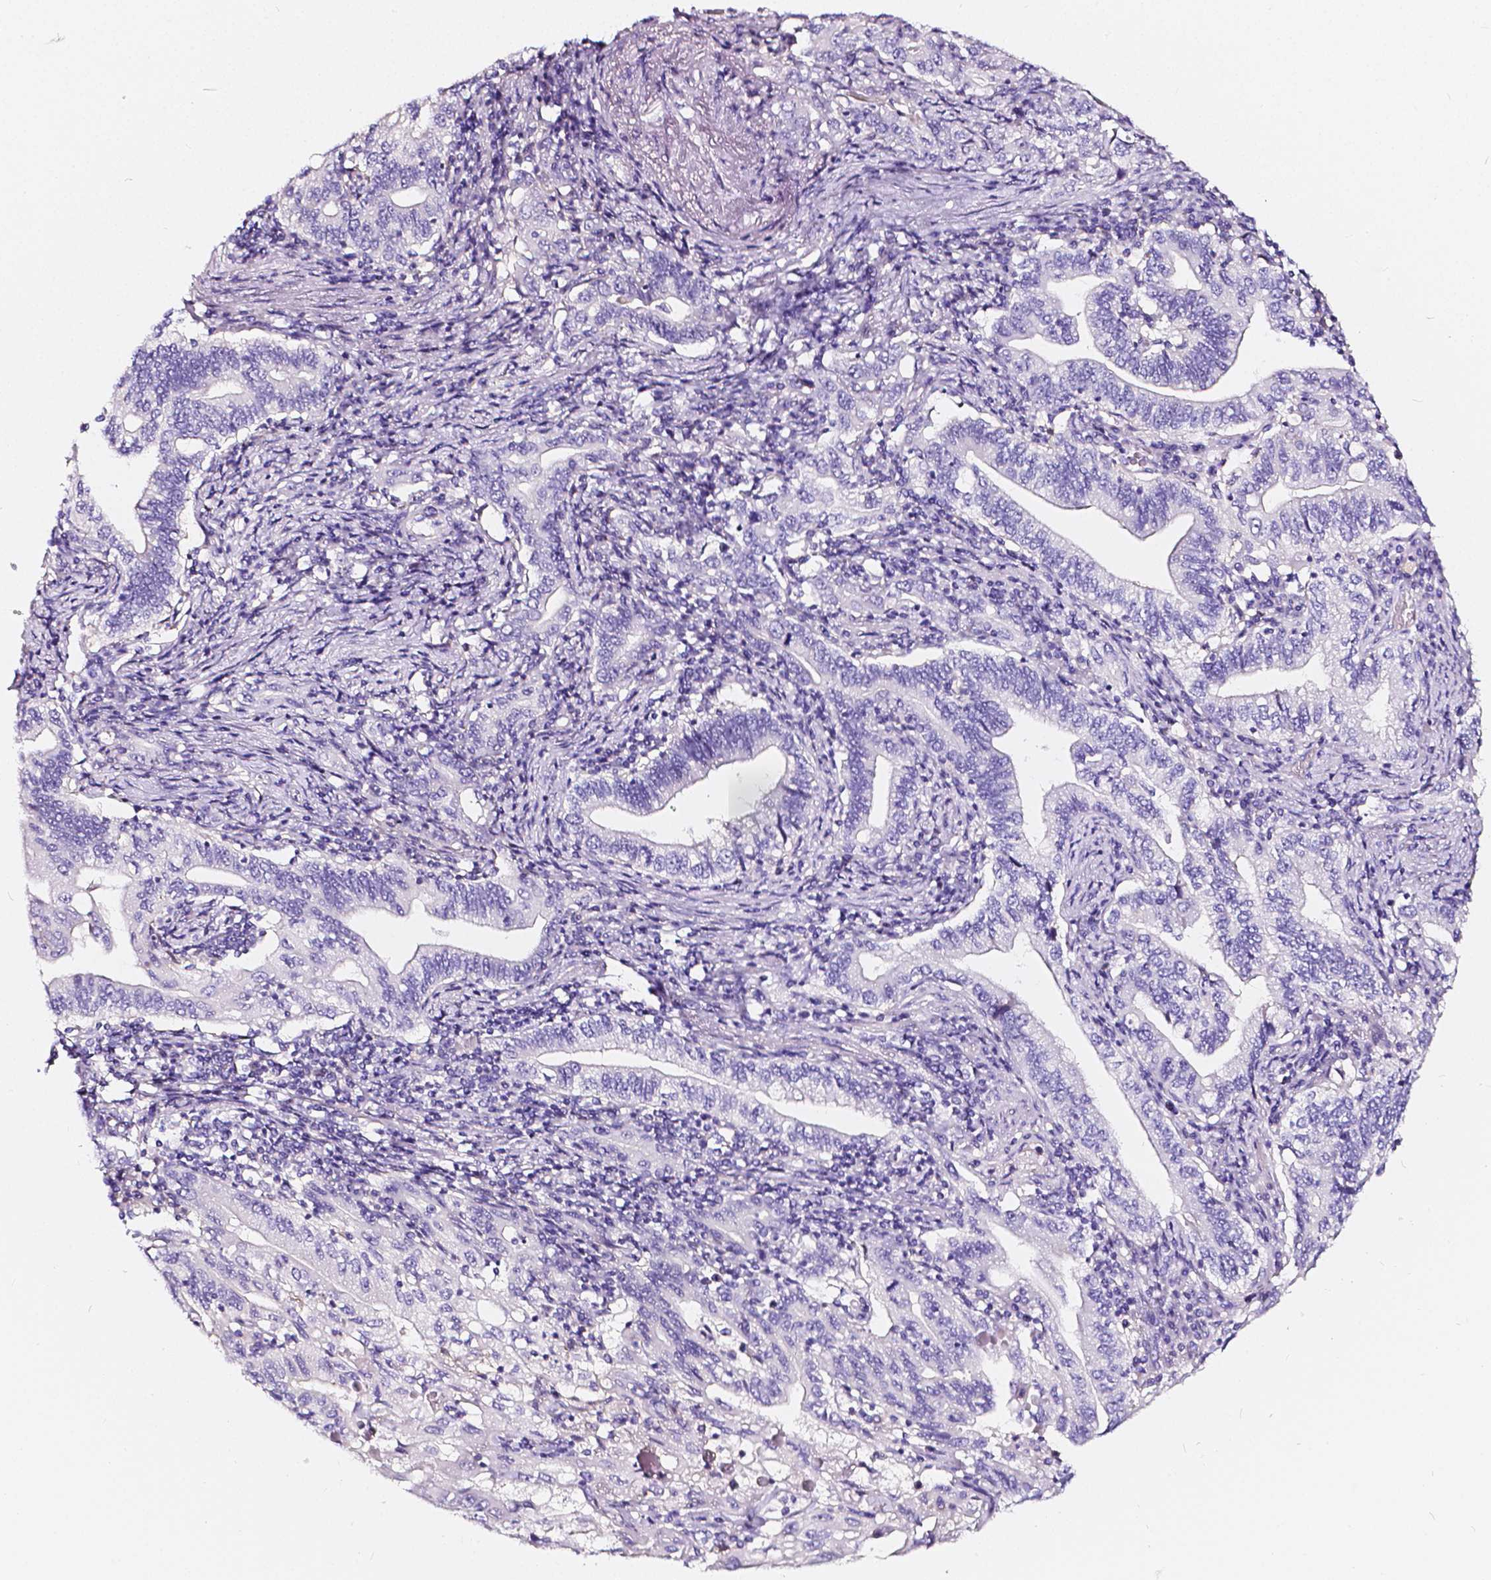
{"staining": {"intensity": "negative", "quantity": "none", "location": "none"}, "tissue": "stomach cancer", "cell_type": "Tumor cells", "image_type": "cancer", "snomed": [{"axis": "morphology", "description": "Adenocarcinoma, NOS"}, {"axis": "topography", "description": "Stomach, lower"}], "caption": "The IHC image has no significant positivity in tumor cells of stomach cancer tissue.", "gene": "CLSTN2", "patient": {"sex": "female", "age": 72}}